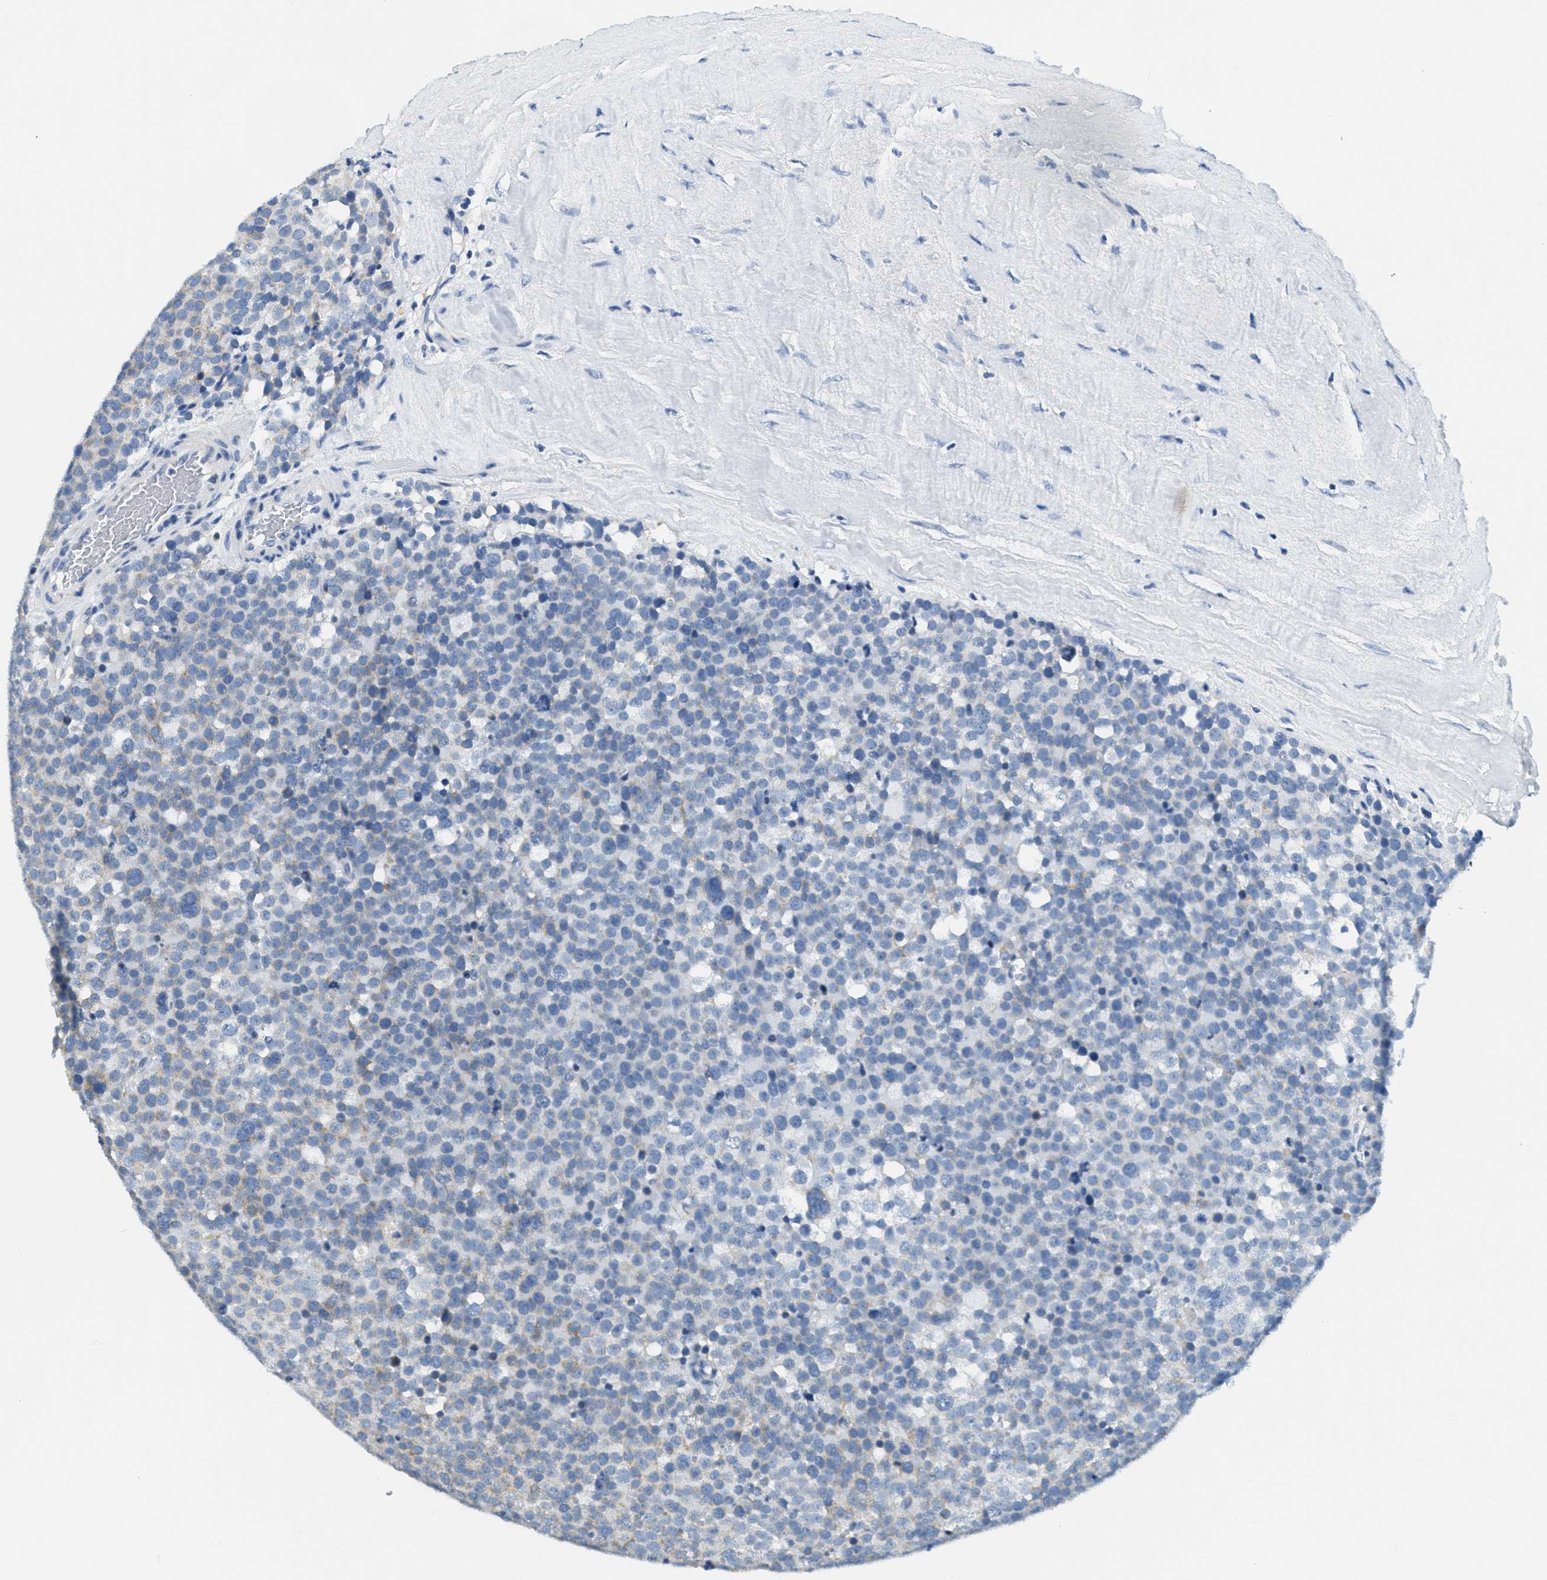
{"staining": {"intensity": "negative", "quantity": "none", "location": "none"}, "tissue": "testis cancer", "cell_type": "Tumor cells", "image_type": "cancer", "snomed": [{"axis": "morphology", "description": "Normal tissue, NOS"}, {"axis": "morphology", "description": "Seminoma, NOS"}, {"axis": "topography", "description": "Testis"}], "caption": "DAB immunohistochemical staining of human seminoma (testis) displays no significant staining in tumor cells.", "gene": "CA4", "patient": {"sex": "male", "age": 71}}